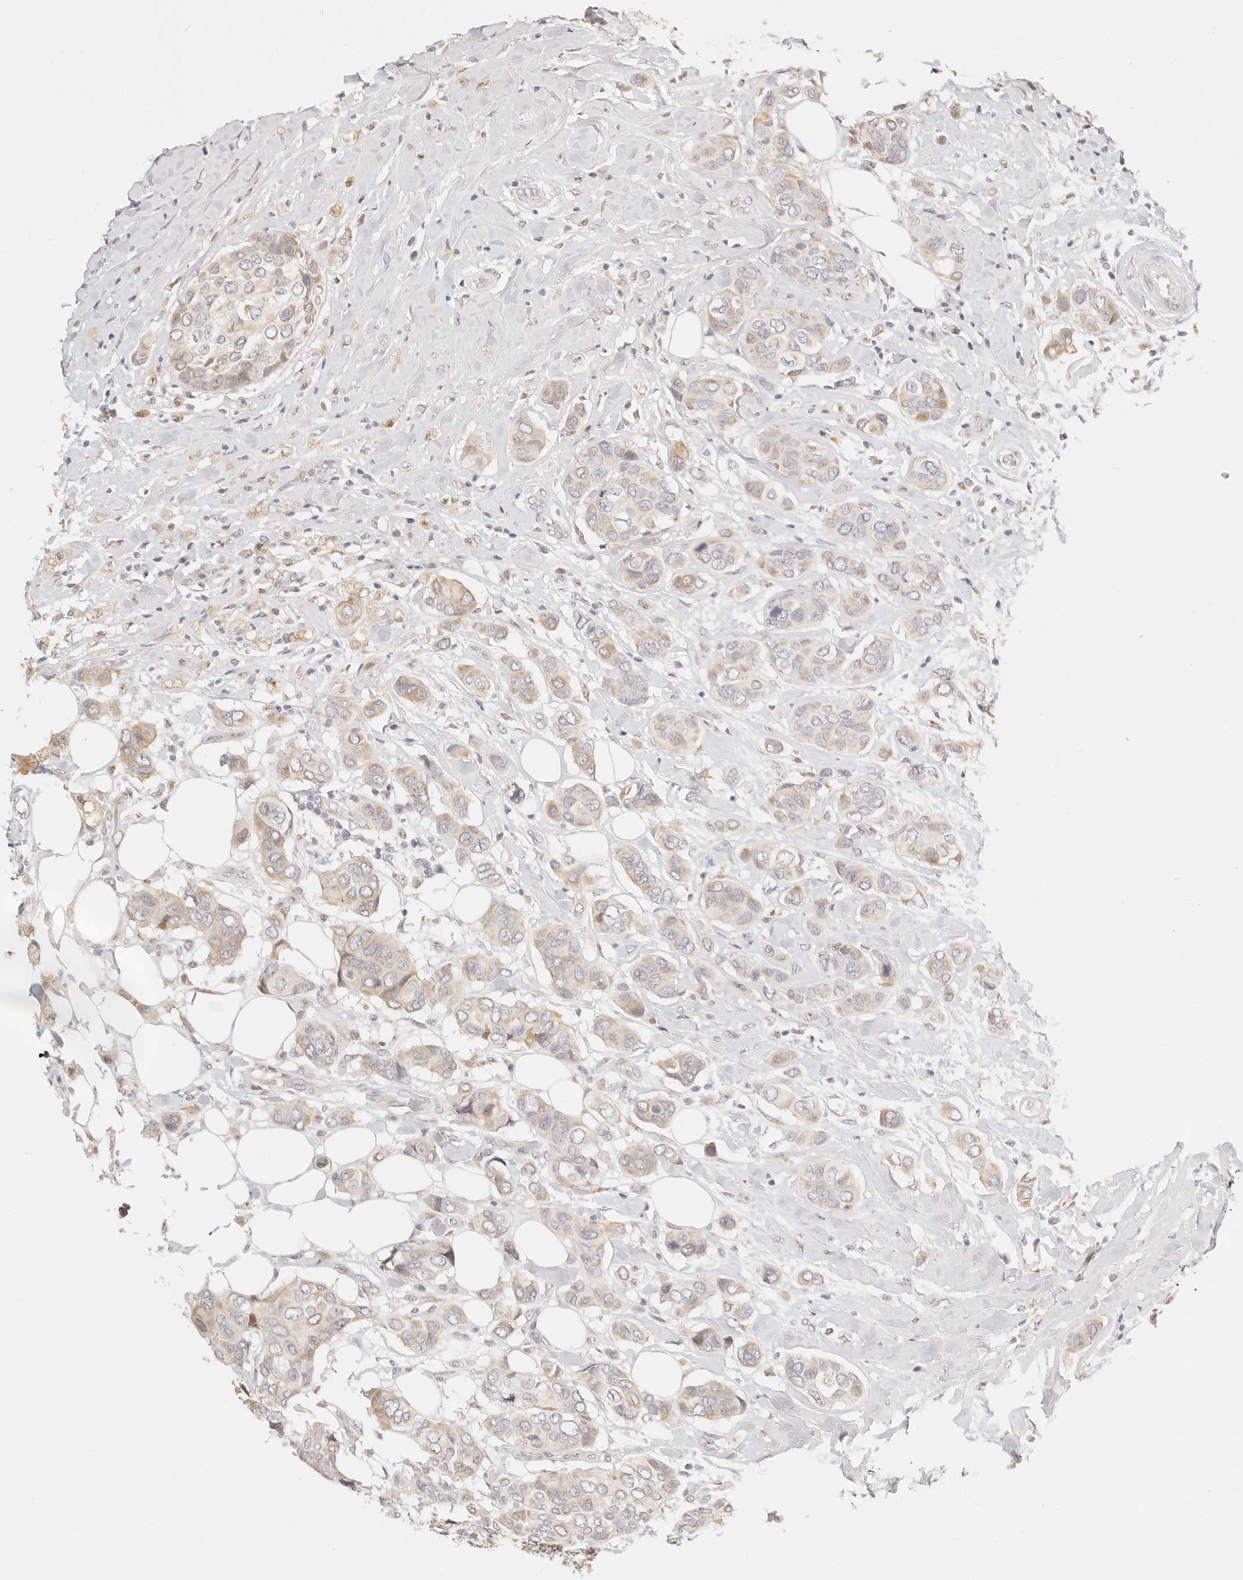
{"staining": {"intensity": "weak", "quantity": "25%-75%", "location": "cytoplasmic/membranous"}, "tissue": "breast cancer", "cell_type": "Tumor cells", "image_type": "cancer", "snomed": [{"axis": "morphology", "description": "Lobular carcinoma"}, {"axis": "topography", "description": "Breast"}], "caption": "There is low levels of weak cytoplasmic/membranous positivity in tumor cells of breast cancer, as demonstrated by immunohistochemical staining (brown color).", "gene": "FAM20B", "patient": {"sex": "female", "age": 51}}